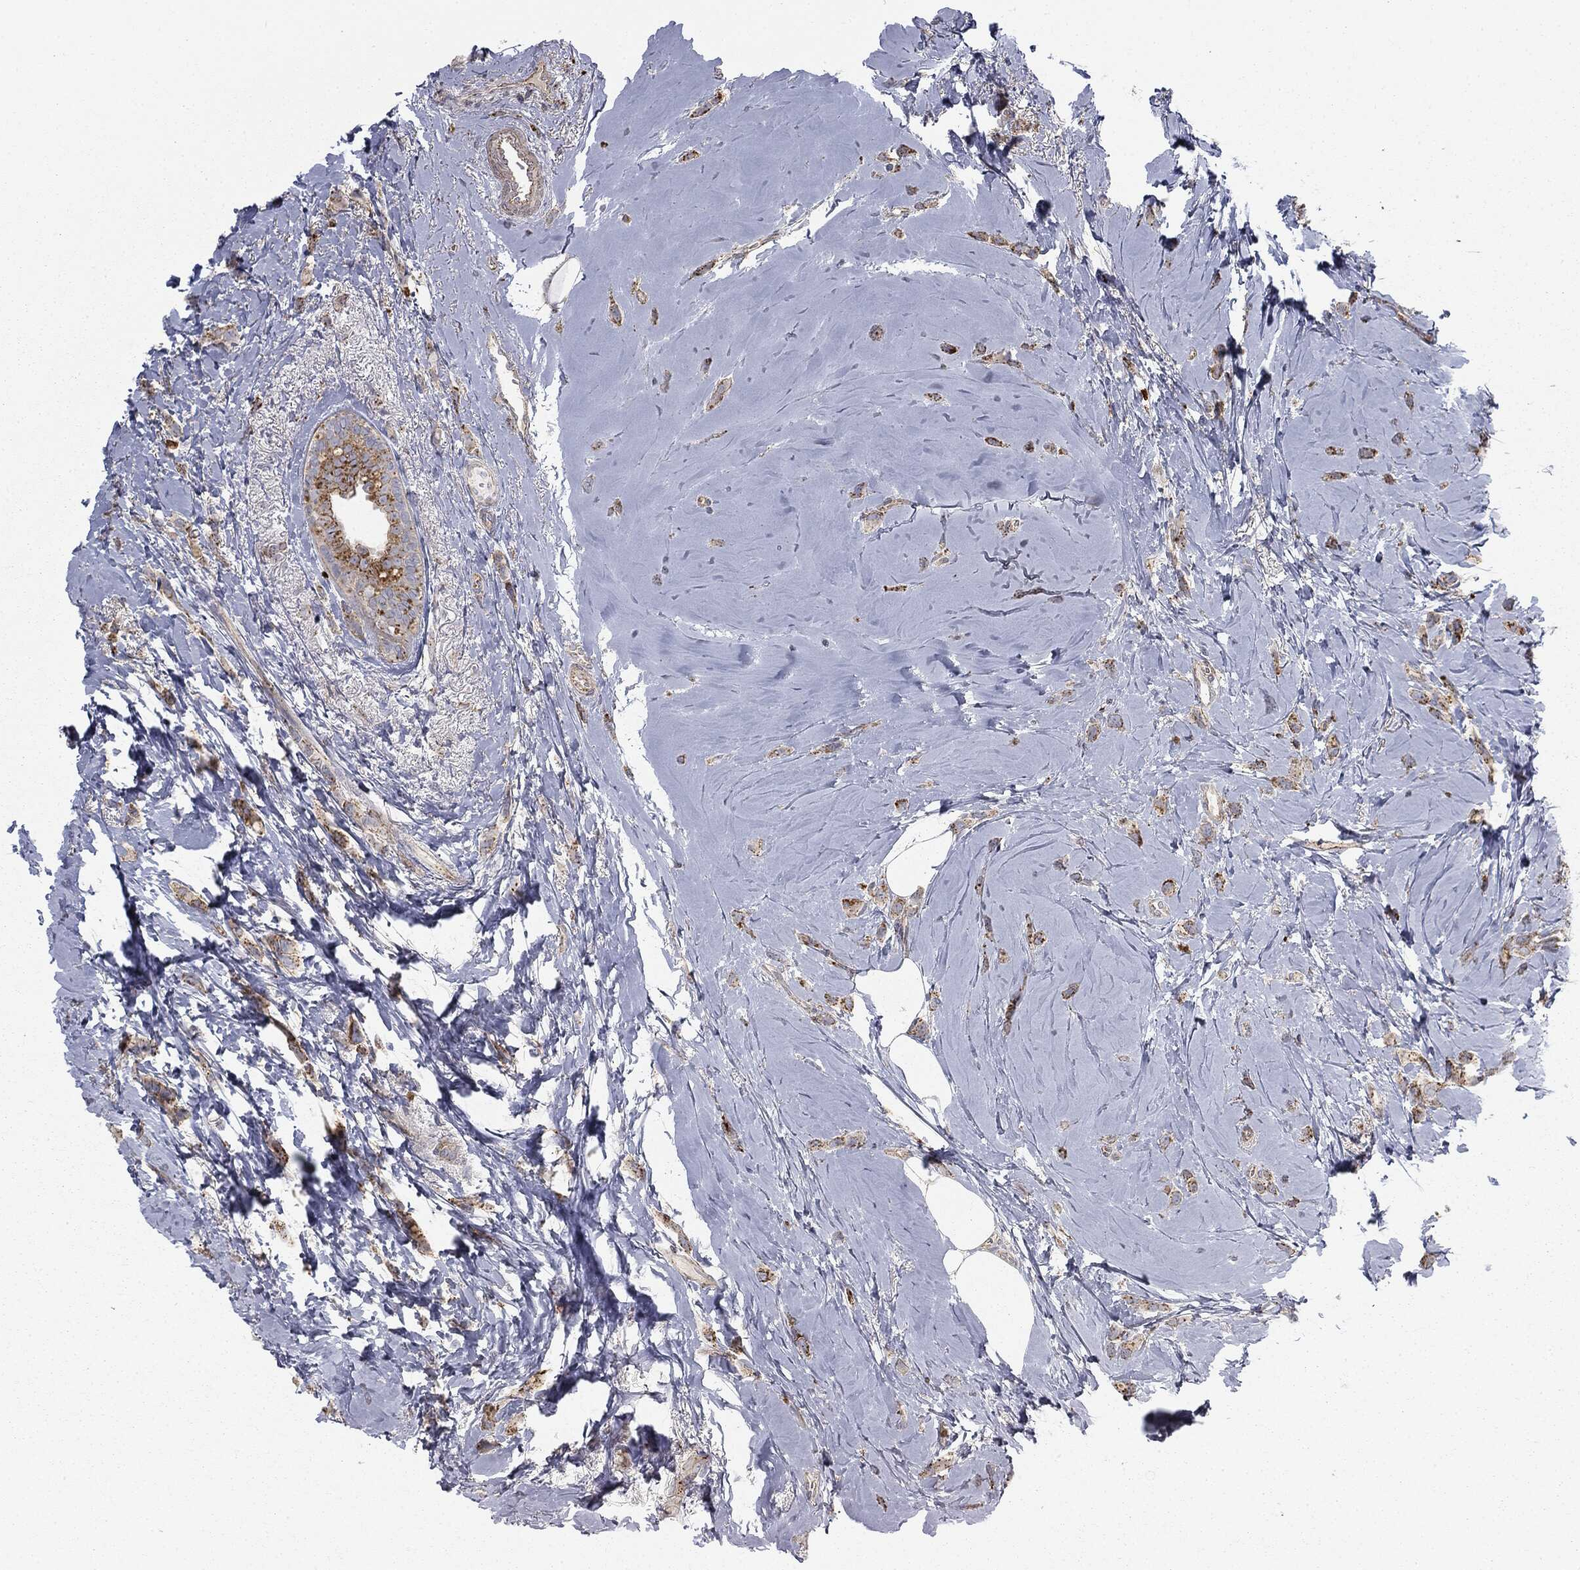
{"staining": {"intensity": "moderate", "quantity": ">75%", "location": "cytoplasmic/membranous"}, "tissue": "breast cancer", "cell_type": "Tumor cells", "image_type": "cancer", "snomed": [{"axis": "morphology", "description": "Lobular carcinoma"}, {"axis": "topography", "description": "Breast"}], "caption": "Breast lobular carcinoma stained with a brown dye shows moderate cytoplasmic/membranous positive staining in about >75% of tumor cells.", "gene": "CTSA", "patient": {"sex": "female", "age": 66}}